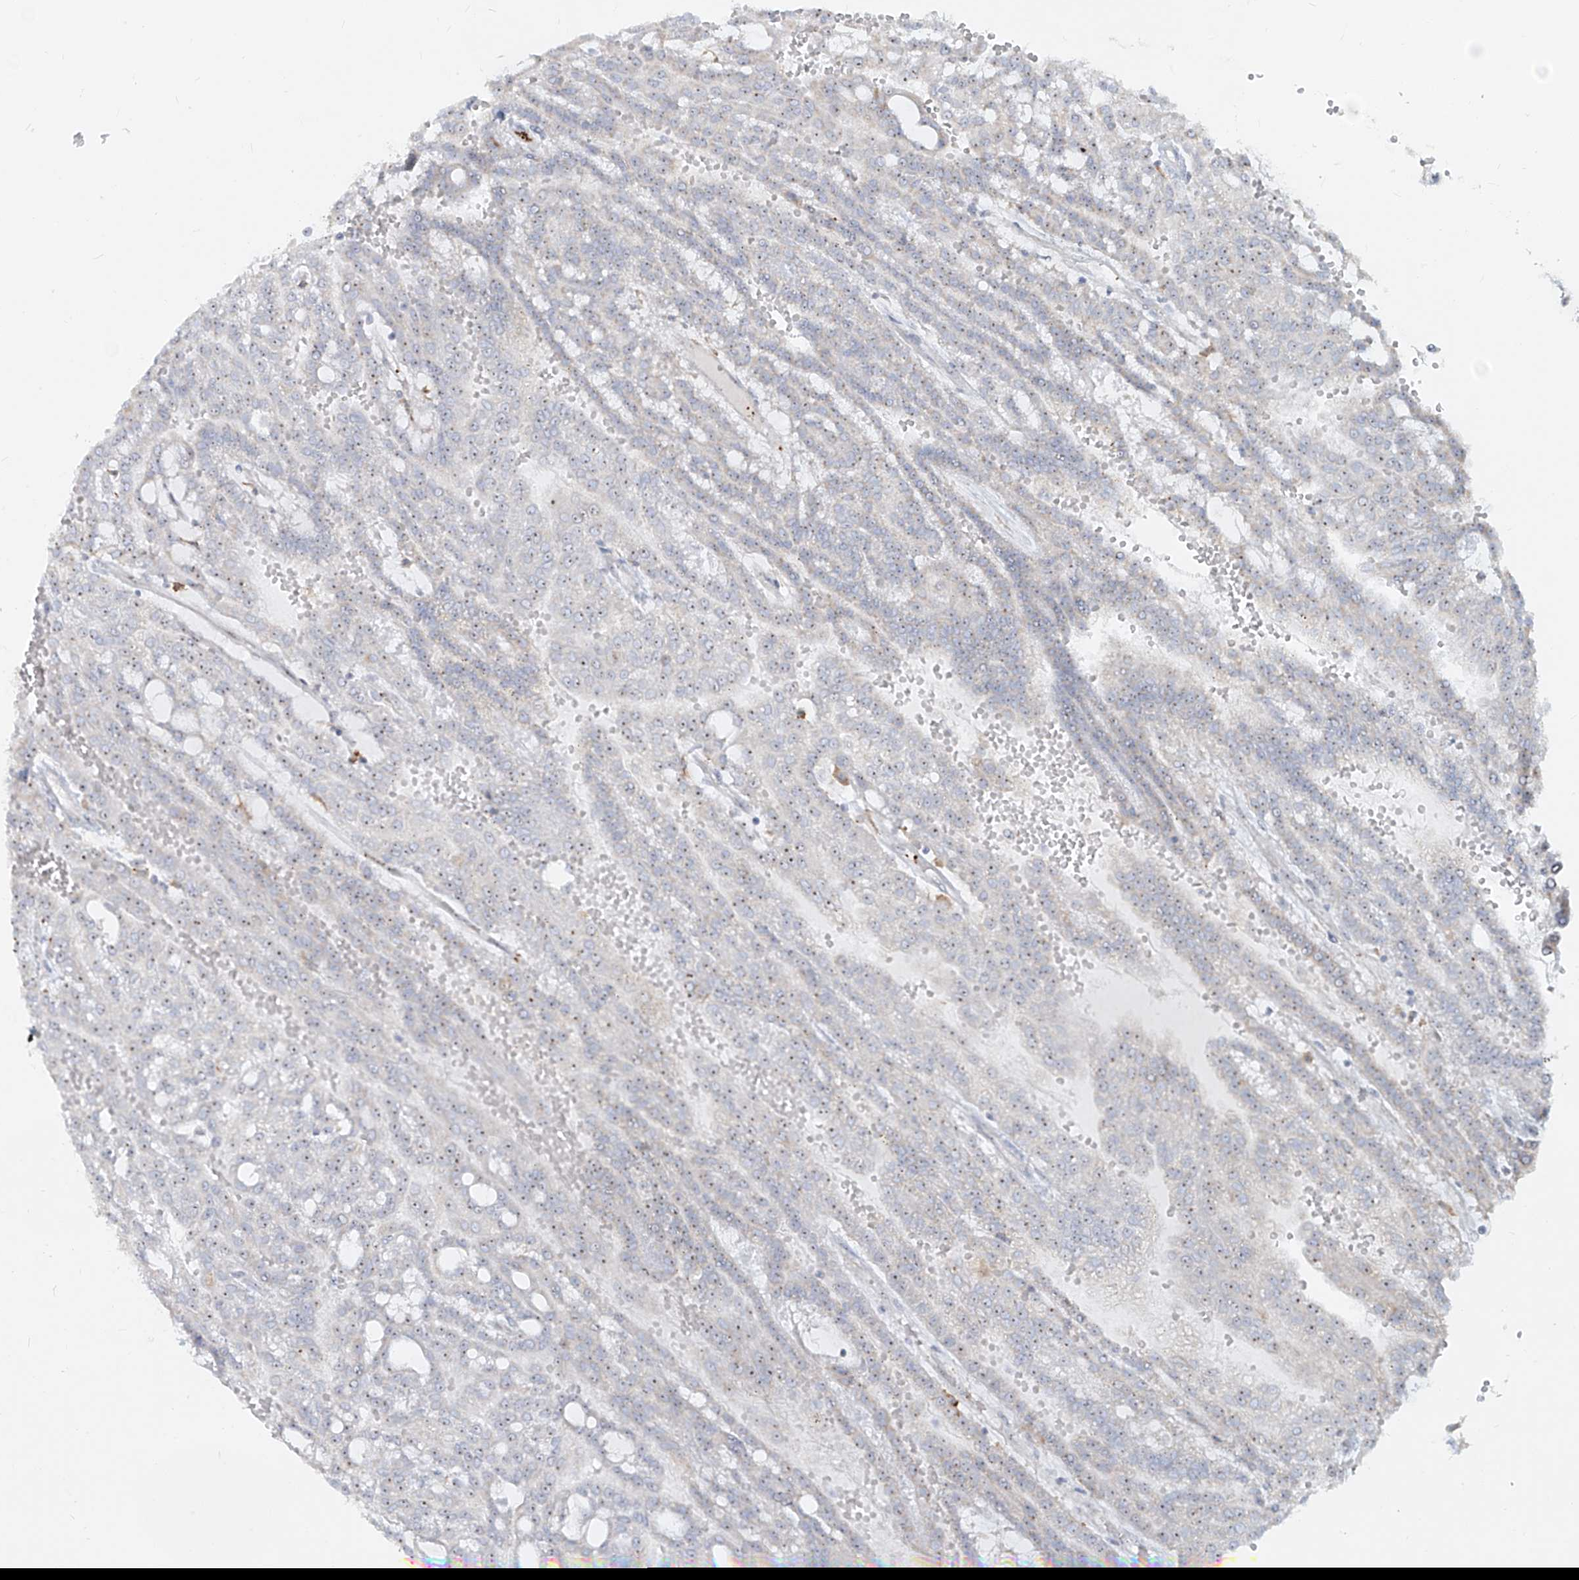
{"staining": {"intensity": "weak", "quantity": "25%-75%", "location": "nuclear"}, "tissue": "renal cancer", "cell_type": "Tumor cells", "image_type": "cancer", "snomed": [{"axis": "morphology", "description": "Adenocarcinoma, NOS"}, {"axis": "topography", "description": "Kidney"}], "caption": "Adenocarcinoma (renal) stained with IHC displays weak nuclear expression in approximately 25%-75% of tumor cells.", "gene": "BYSL", "patient": {"sex": "male", "age": 63}}